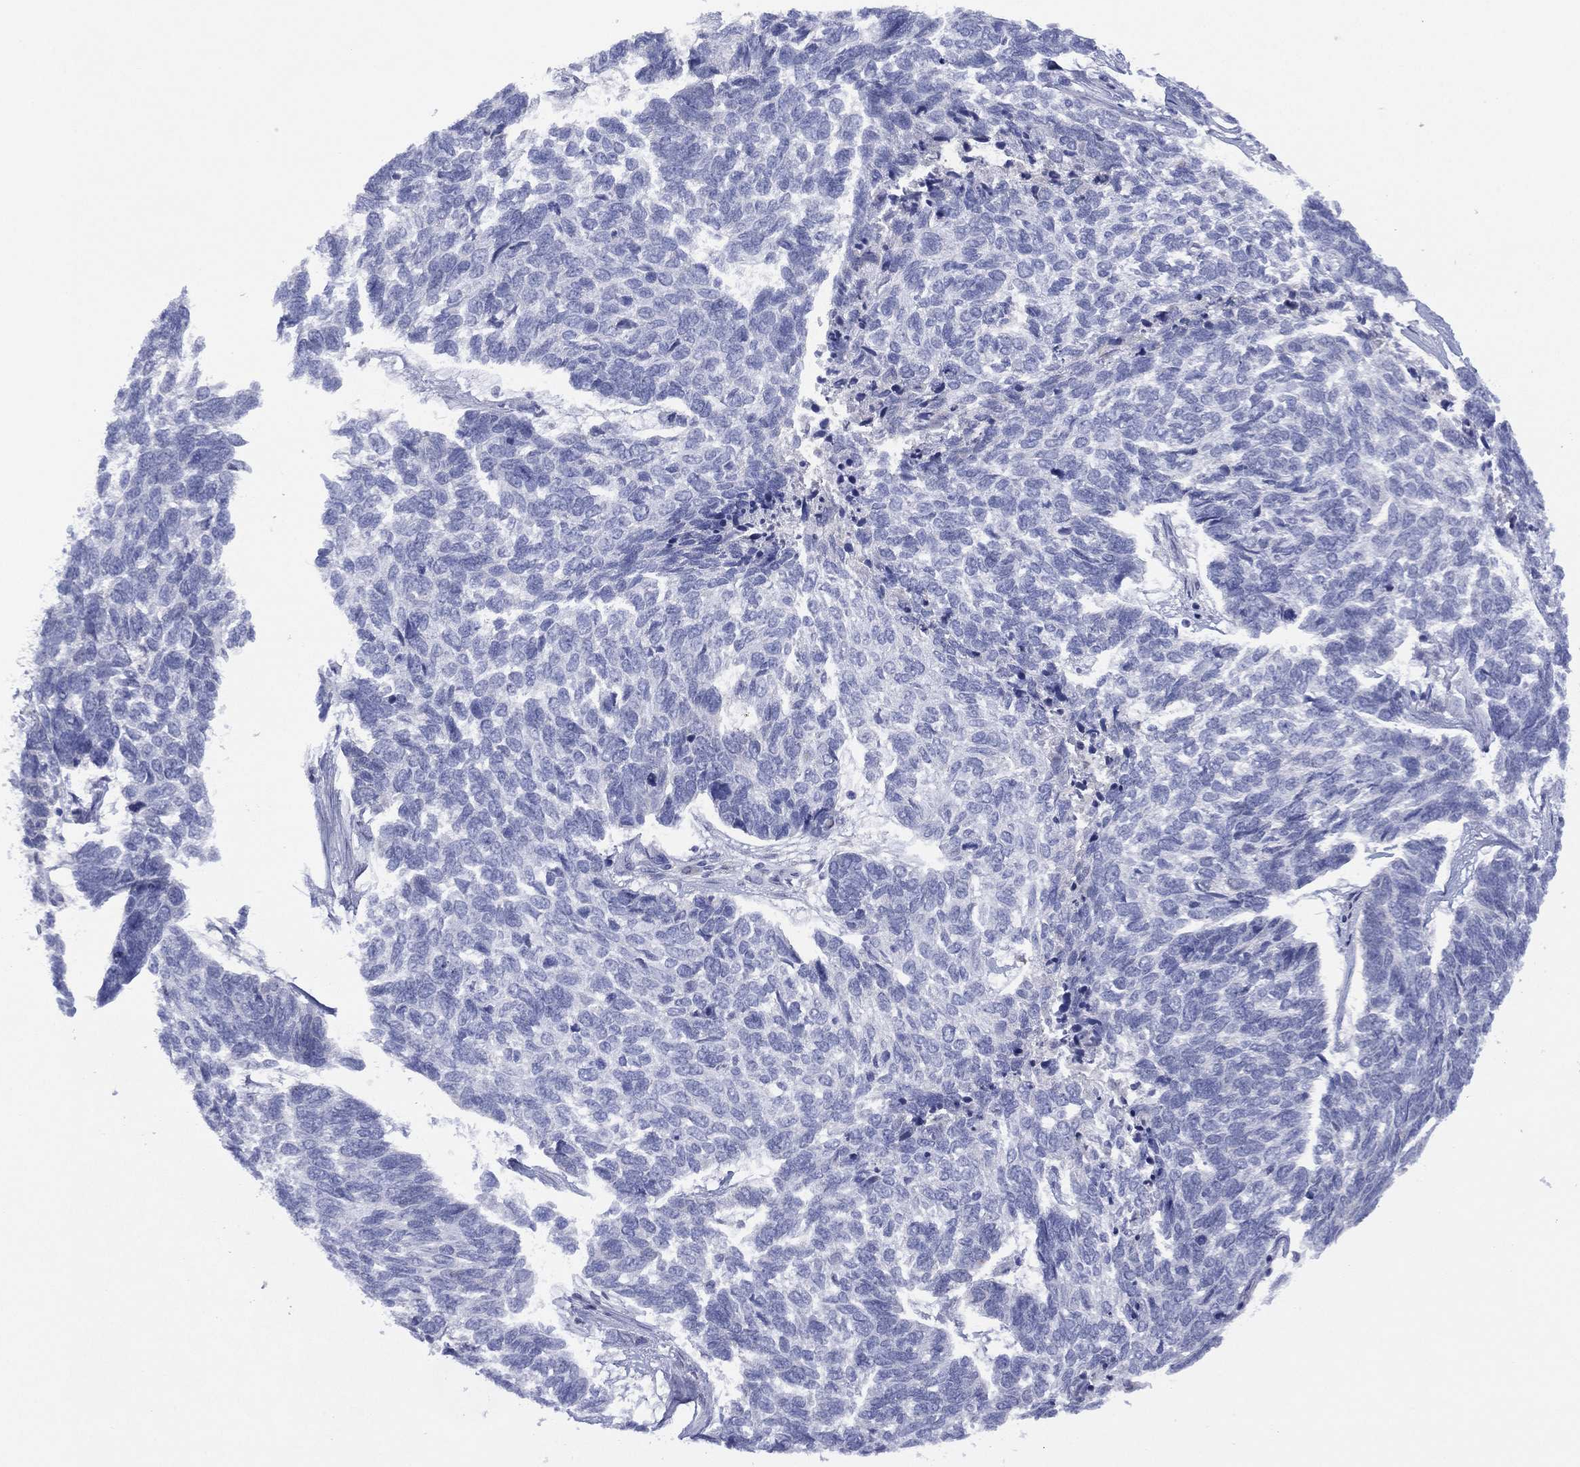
{"staining": {"intensity": "negative", "quantity": "none", "location": "none"}, "tissue": "skin cancer", "cell_type": "Tumor cells", "image_type": "cancer", "snomed": [{"axis": "morphology", "description": "Basal cell carcinoma"}, {"axis": "topography", "description": "Skin"}], "caption": "The histopathology image exhibits no significant expression in tumor cells of skin cancer.", "gene": "CYP2D6", "patient": {"sex": "female", "age": 65}}